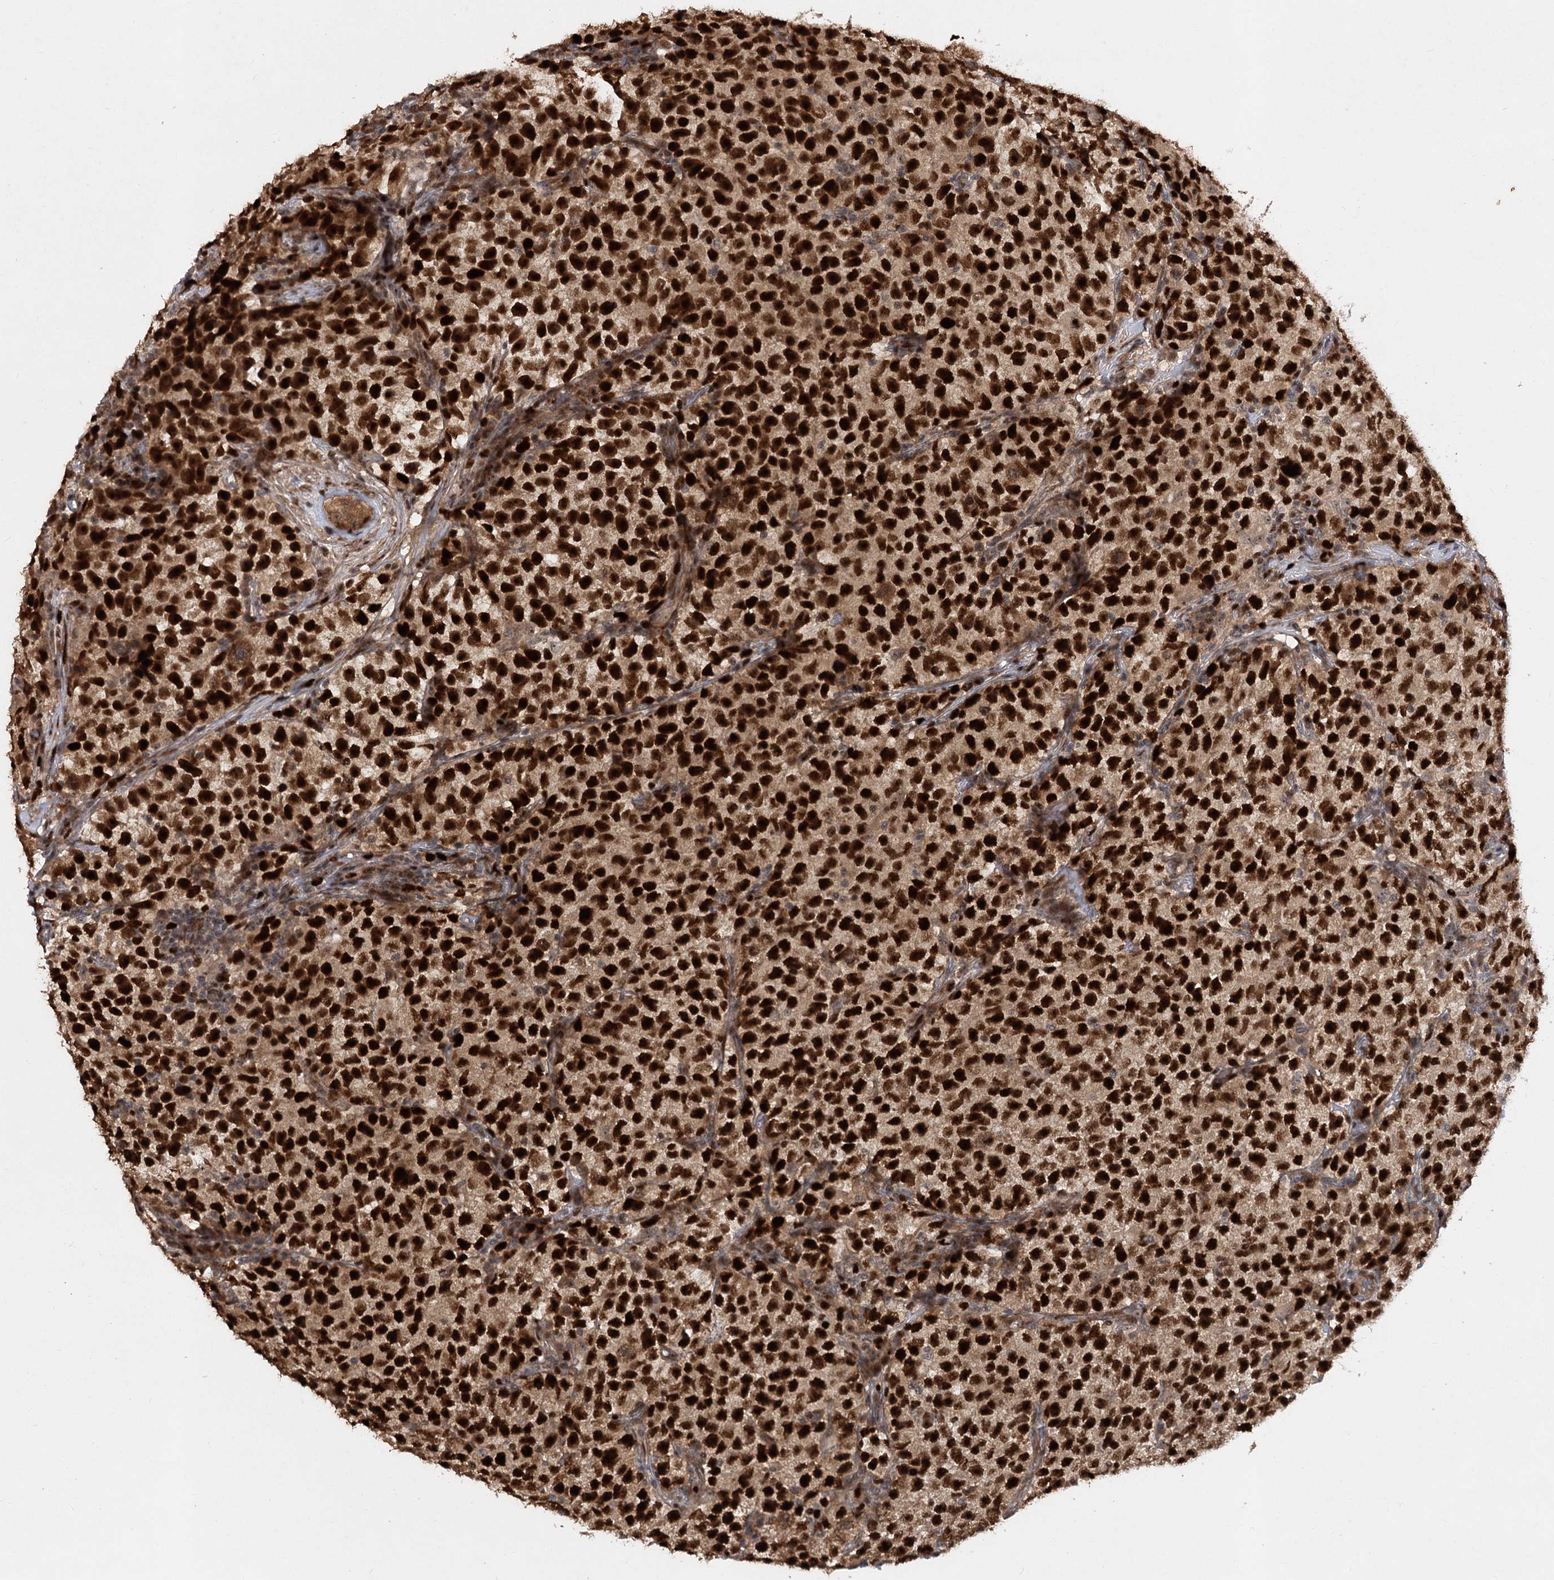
{"staining": {"intensity": "strong", "quantity": ">75%", "location": "nuclear"}, "tissue": "testis cancer", "cell_type": "Tumor cells", "image_type": "cancer", "snomed": [{"axis": "morphology", "description": "Seminoma, NOS"}, {"axis": "topography", "description": "Testis"}], "caption": "Testis cancer stained with immunohistochemistry (IHC) demonstrates strong nuclear positivity in about >75% of tumor cells.", "gene": "PIK3C2A", "patient": {"sex": "male", "age": 22}}